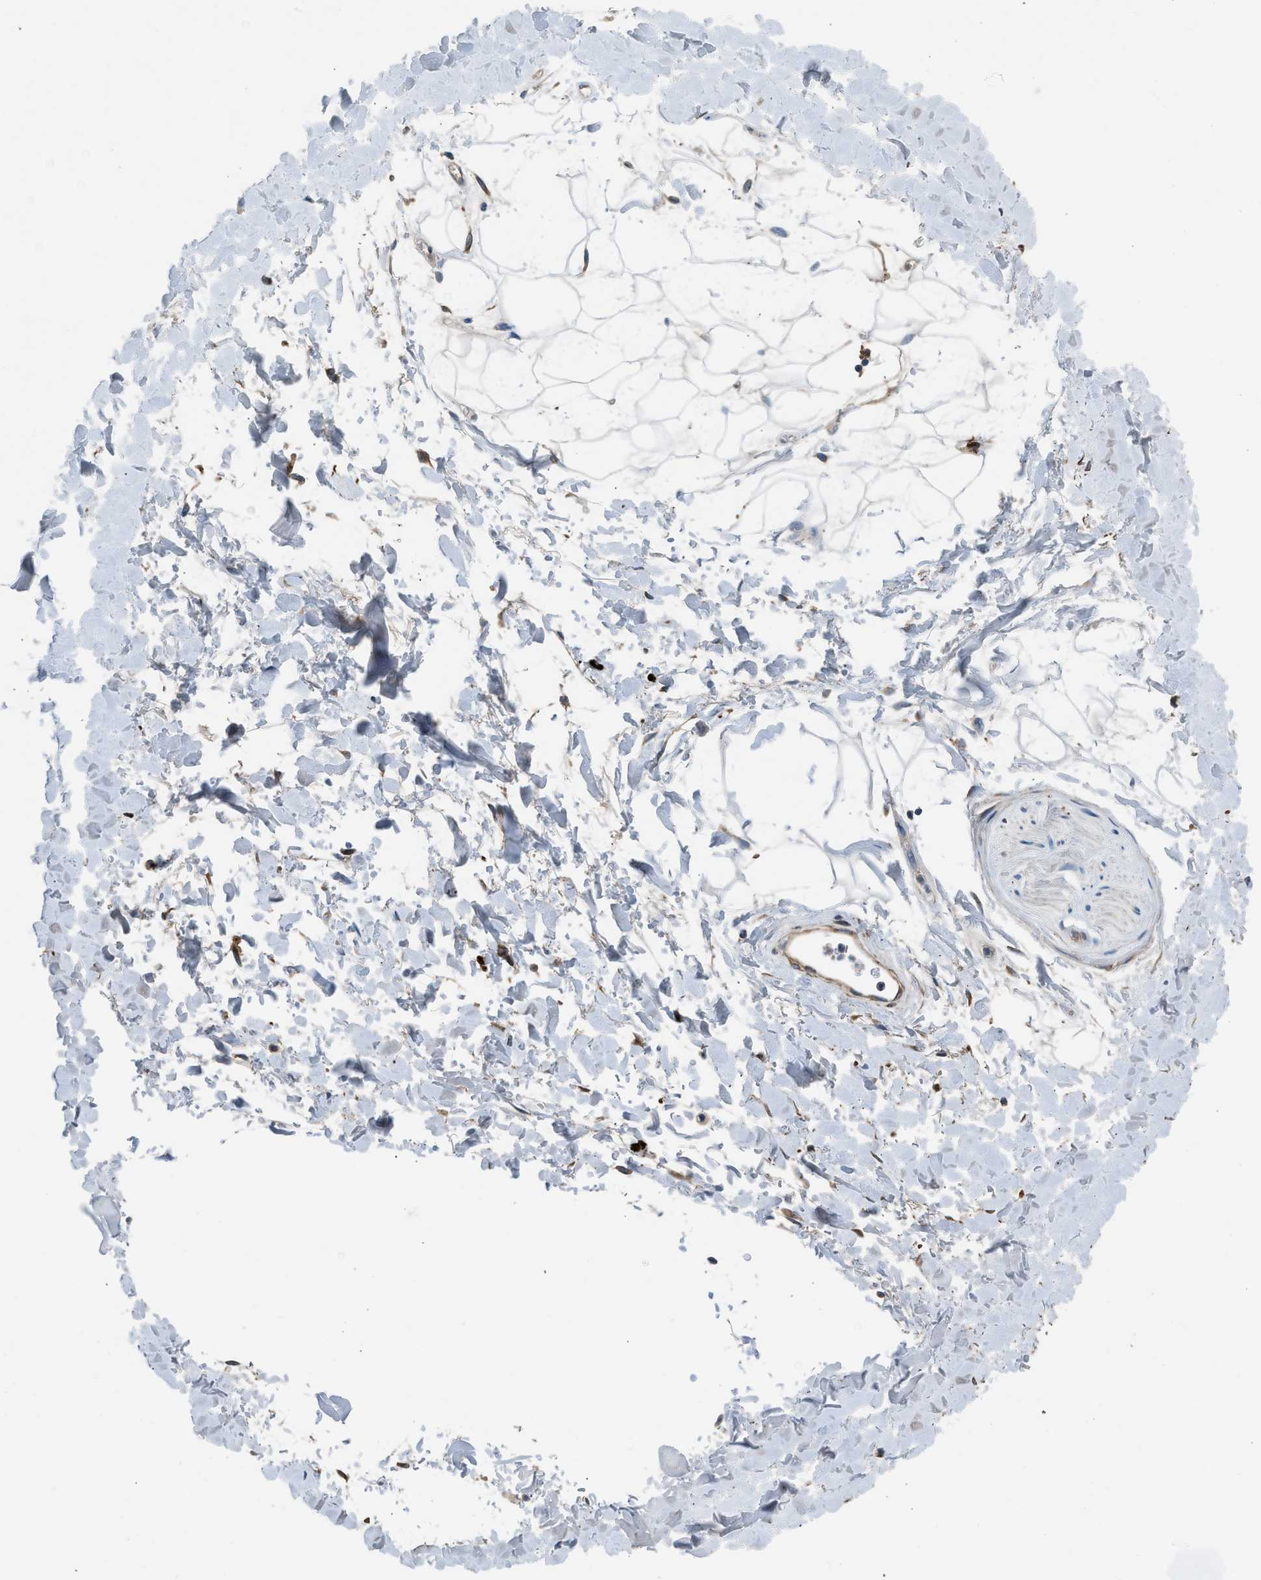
{"staining": {"intensity": "negative", "quantity": "none", "location": "none"}, "tissue": "adipose tissue", "cell_type": "Adipocytes", "image_type": "normal", "snomed": [{"axis": "morphology", "description": "Normal tissue, NOS"}, {"axis": "topography", "description": "Soft tissue"}], "caption": "Immunohistochemistry image of benign adipose tissue: adipose tissue stained with DAB (3,3'-diaminobenzidine) displays no significant protein positivity in adipocytes. The staining was performed using DAB (3,3'-diaminobenzidine) to visualize the protein expression in brown, while the nuclei were stained in blue with hematoxylin (Magnification: 20x).", "gene": "LMBR1", "patient": {"sex": "male", "age": 72}}